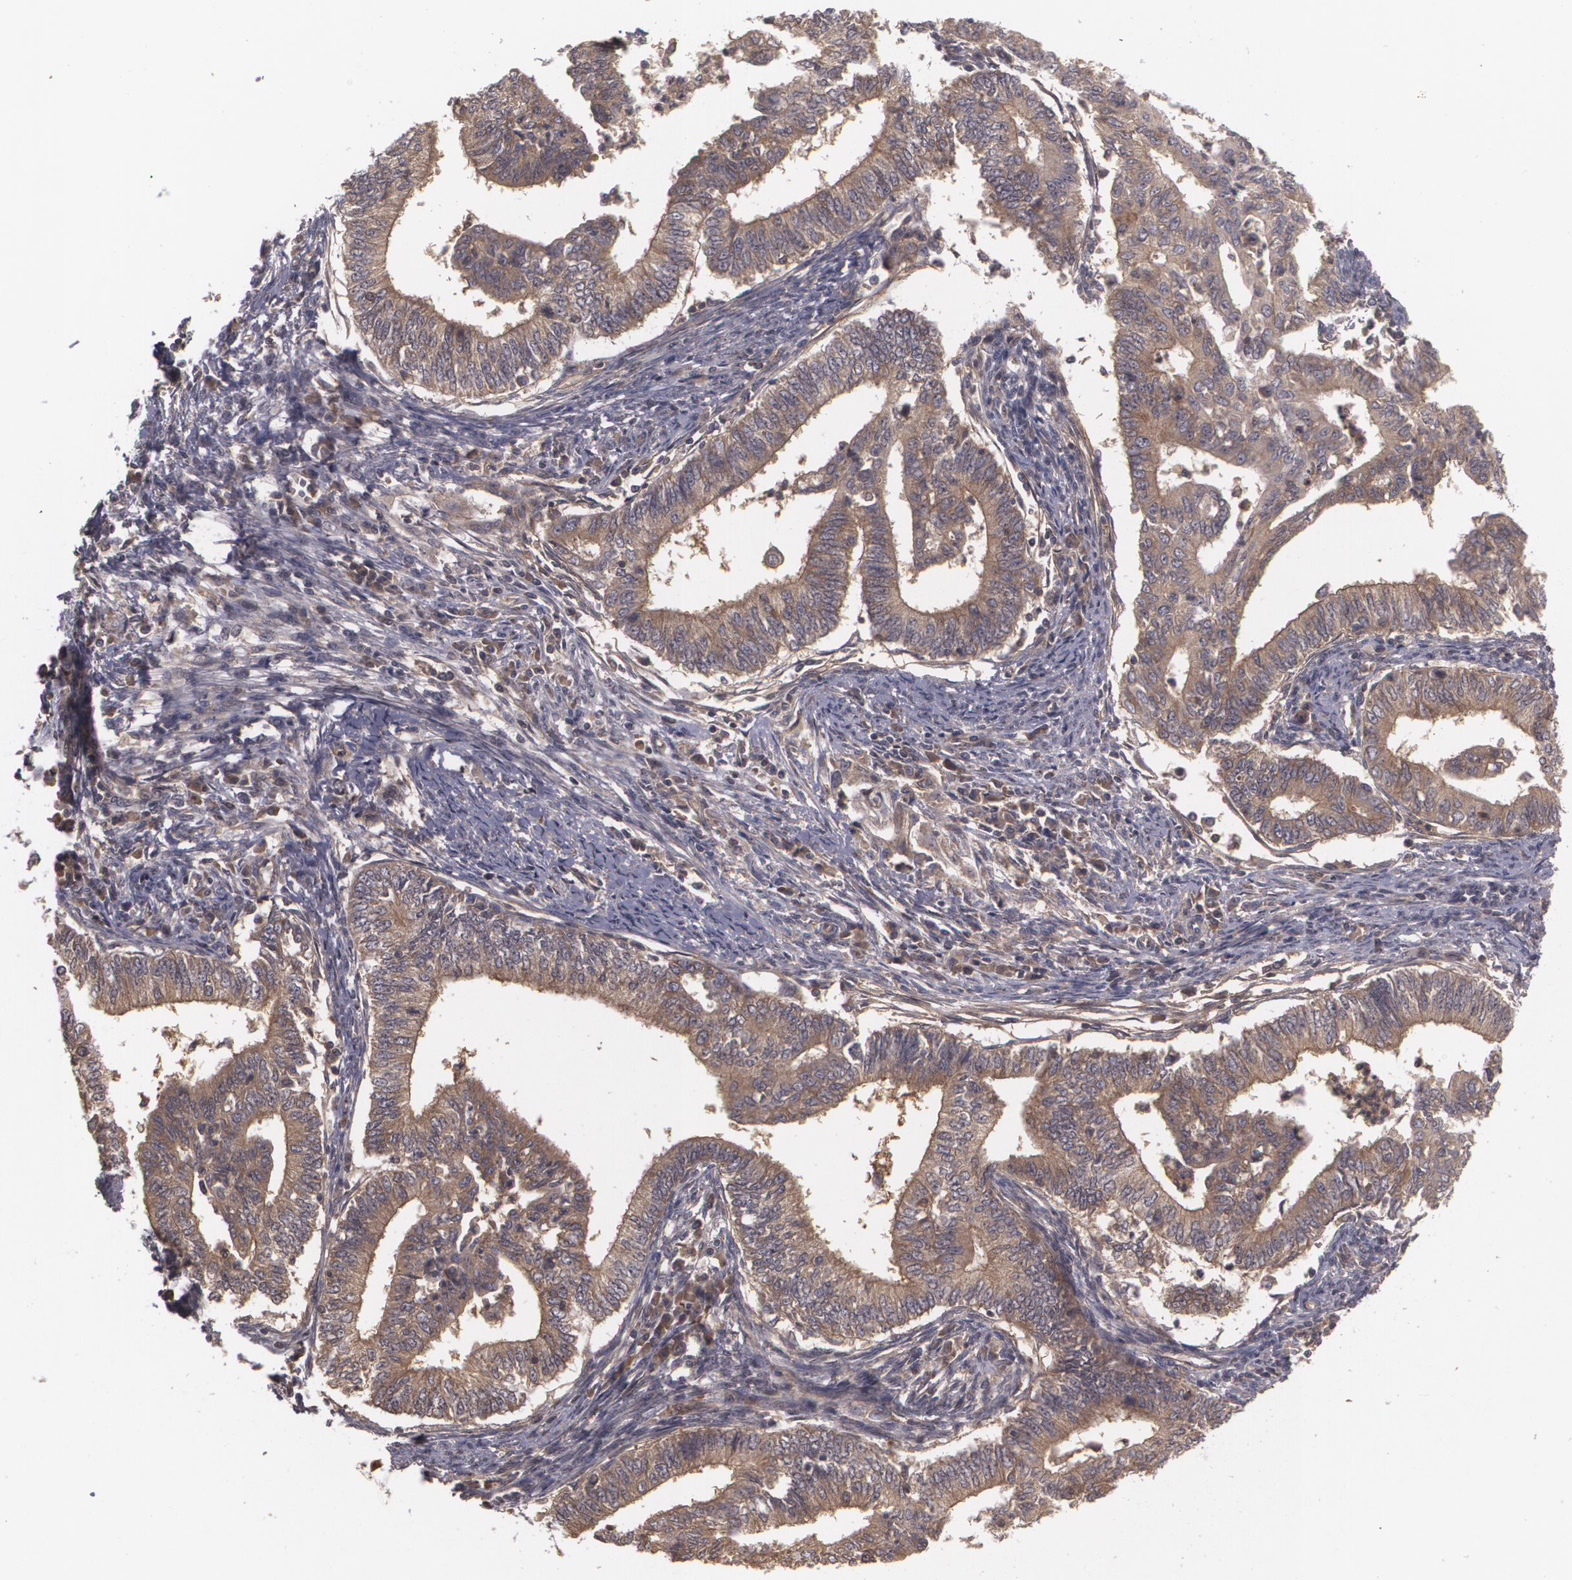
{"staining": {"intensity": "weak", "quantity": ">75%", "location": "cytoplasmic/membranous"}, "tissue": "endometrial cancer", "cell_type": "Tumor cells", "image_type": "cancer", "snomed": [{"axis": "morphology", "description": "Adenocarcinoma, NOS"}, {"axis": "topography", "description": "Endometrium"}], "caption": "Protein analysis of endometrial adenocarcinoma tissue reveals weak cytoplasmic/membranous positivity in approximately >75% of tumor cells.", "gene": "HRAS", "patient": {"sex": "female", "age": 66}}